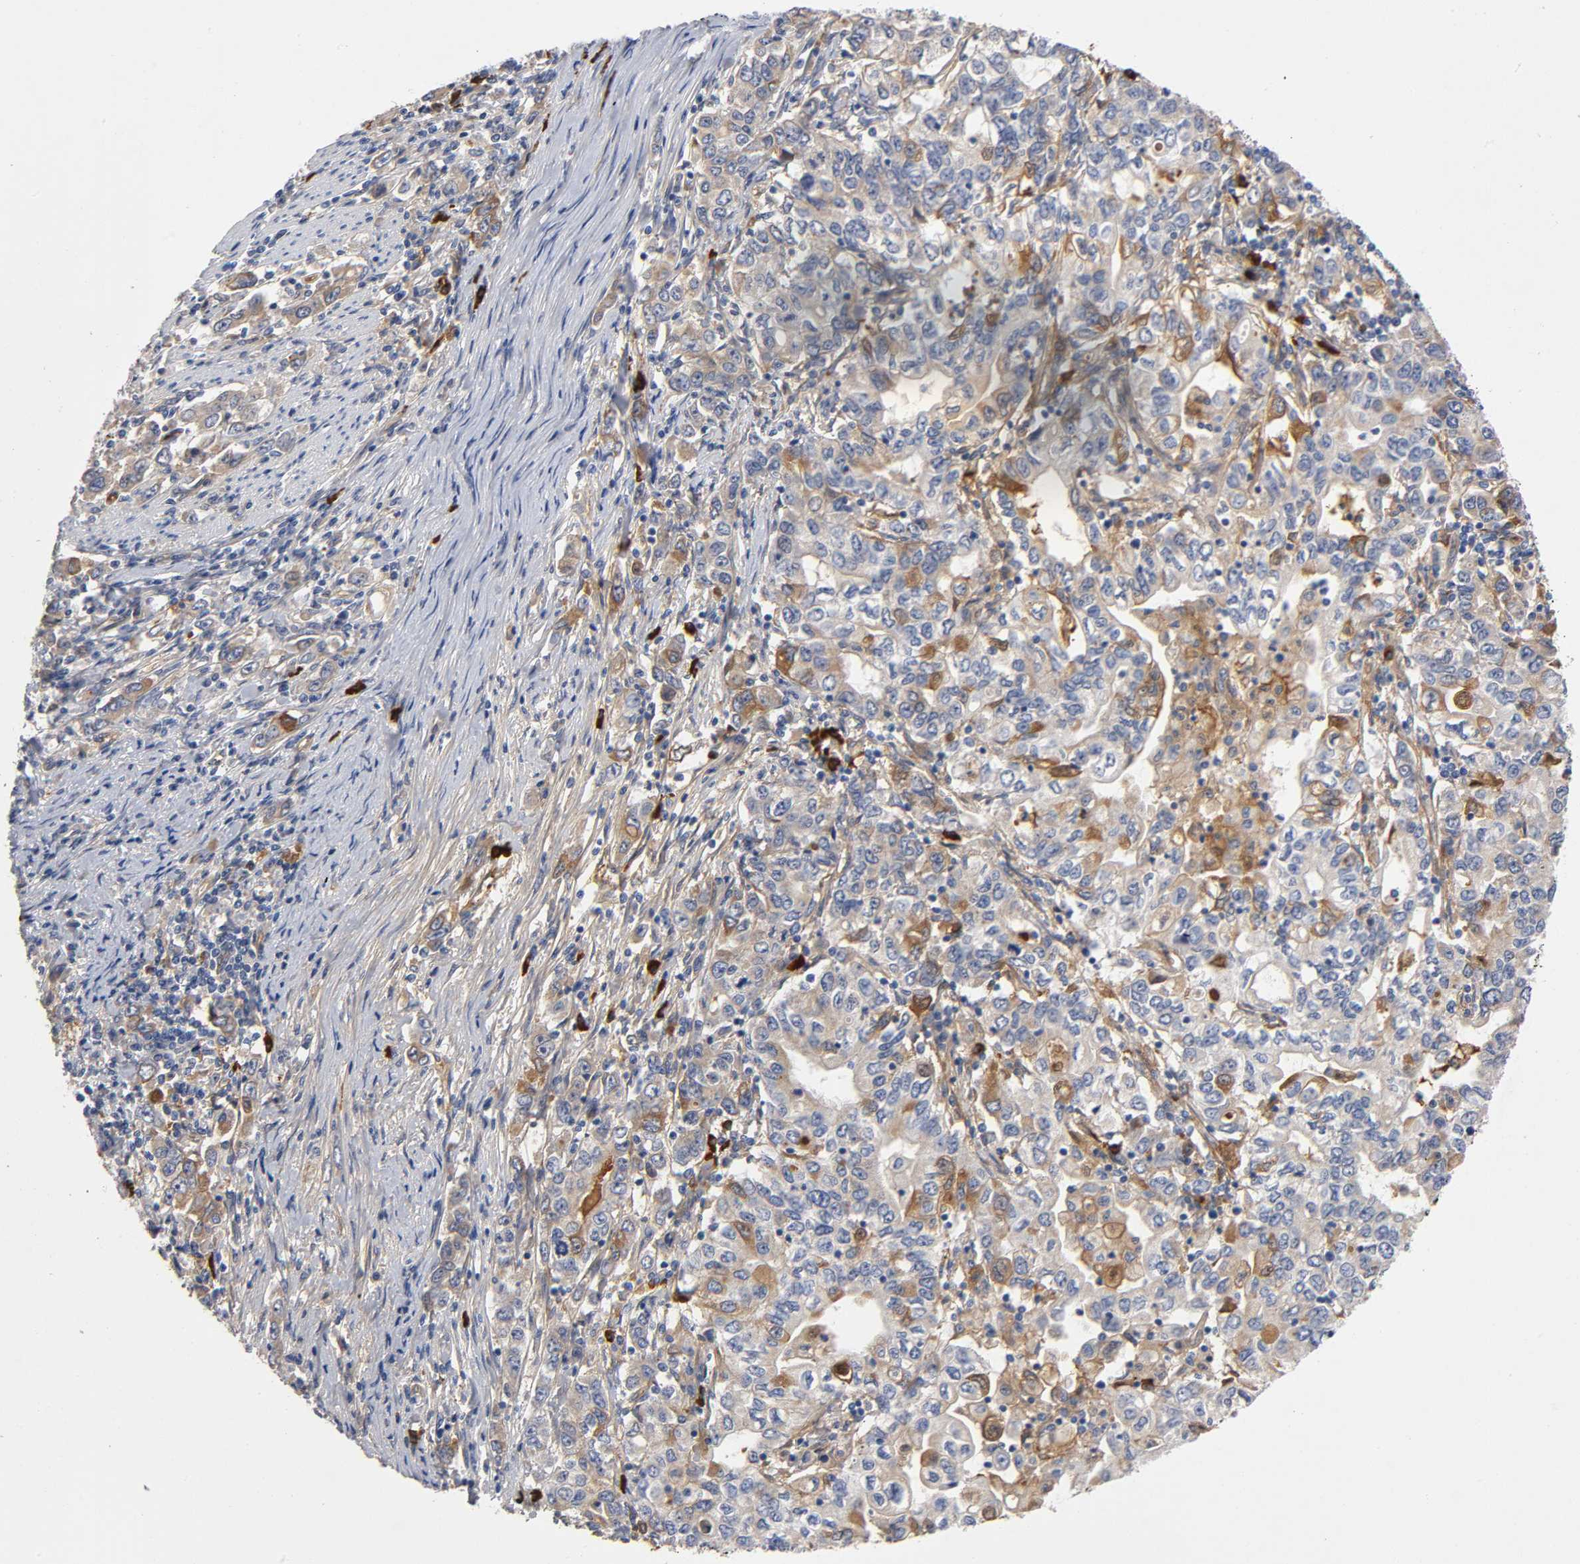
{"staining": {"intensity": "moderate", "quantity": "25%-75%", "location": "cytoplasmic/membranous"}, "tissue": "stomach cancer", "cell_type": "Tumor cells", "image_type": "cancer", "snomed": [{"axis": "morphology", "description": "Adenocarcinoma, NOS"}, {"axis": "topography", "description": "Stomach, lower"}], "caption": "Immunohistochemical staining of adenocarcinoma (stomach) demonstrates medium levels of moderate cytoplasmic/membranous protein staining in about 25%-75% of tumor cells. (IHC, brightfield microscopy, high magnification).", "gene": "NOVA1", "patient": {"sex": "female", "age": 72}}